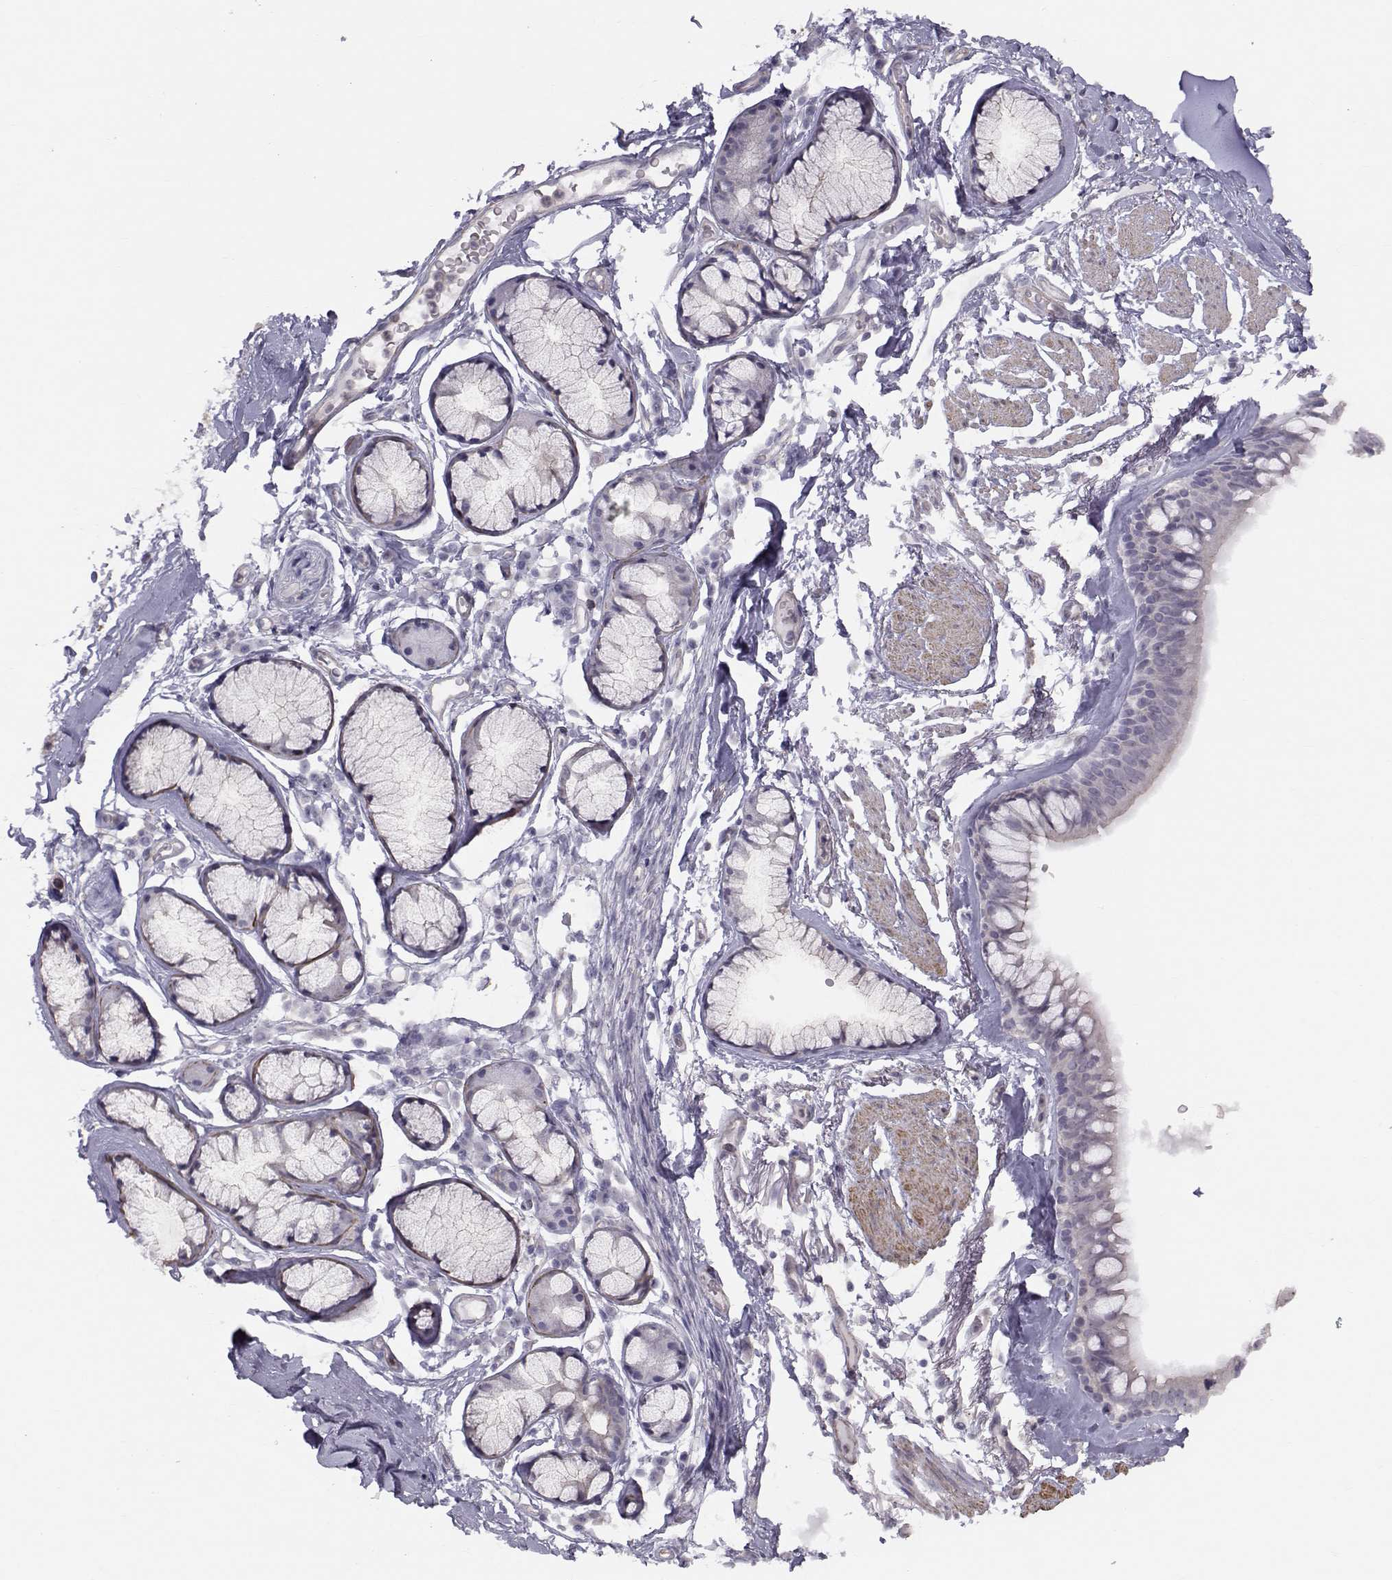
{"staining": {"intensity": "negative", "quantity": "none", "location": "none"}, "tissue": "bronchus", "cell_type": "Respiratory epithelial cells", "image_type": "normal", "snomed": [{"axis": "morphology", "description": "Normal tissue, NOS"}, {"axis": "morphology", "description": "Squamous cell carcinoma, NOS"}, {"axis": "topography", "description": "Cartilage tissue"}, {"axis": "topography", "description": "Bronchus"}], "caption": "DAB immunohistochemical staining of benign human bronchus shows no significant staining in respiratory epithelial cells. Brightfield microscopy of IHC stained with DAB (3,3'-diaminobenzidine) (brown) and hematoxylin (blue), captured at high magnification.", "gene": "GARIN3", "patient": {"sex": "male", "age": 72}}